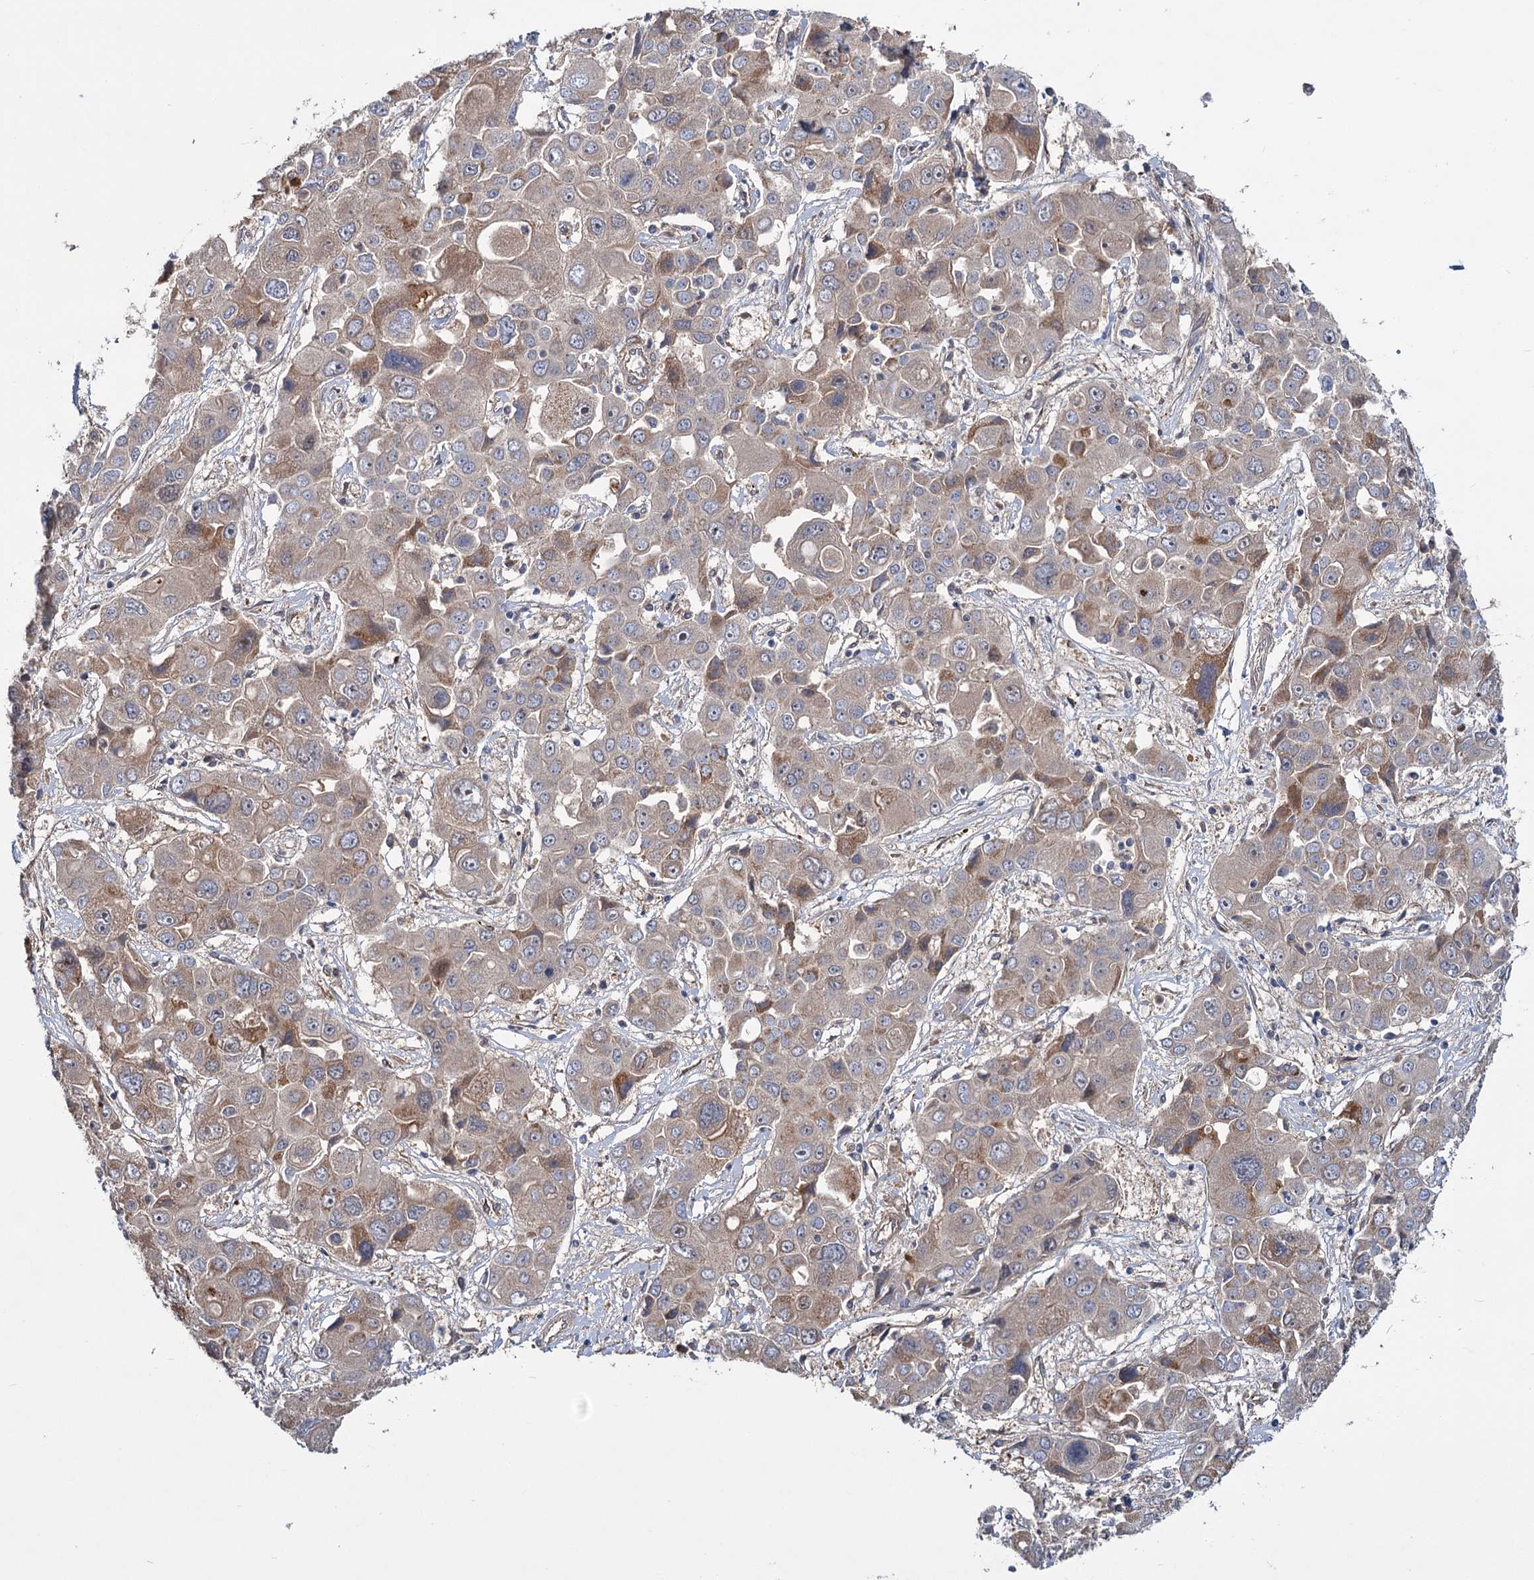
{"staining": {"intensity": "moderate", "quantity": "<25%", "location": "cytoplasmic/membranous"}, "tissue": "liver cancer", "cell_type": "Tumor cells", "image_type": "cancer", "snomed": [{"axis": "morphology", "description": "Cholangiocarcinoma"}, {"axis": "topography", "description": "Liver"}], "caption": "IHC histopathology image of neoplastic tissue: liver cancer stained using immunohistochemistry exhibits low levels of moderate protein expression localized specifically in the cytoplasmic/membranous of tumor cells, appearing as a cytoplasmic/membranous brown color.", "gene": "PKN2", "patient": {"sex": "male", "age": 67}}